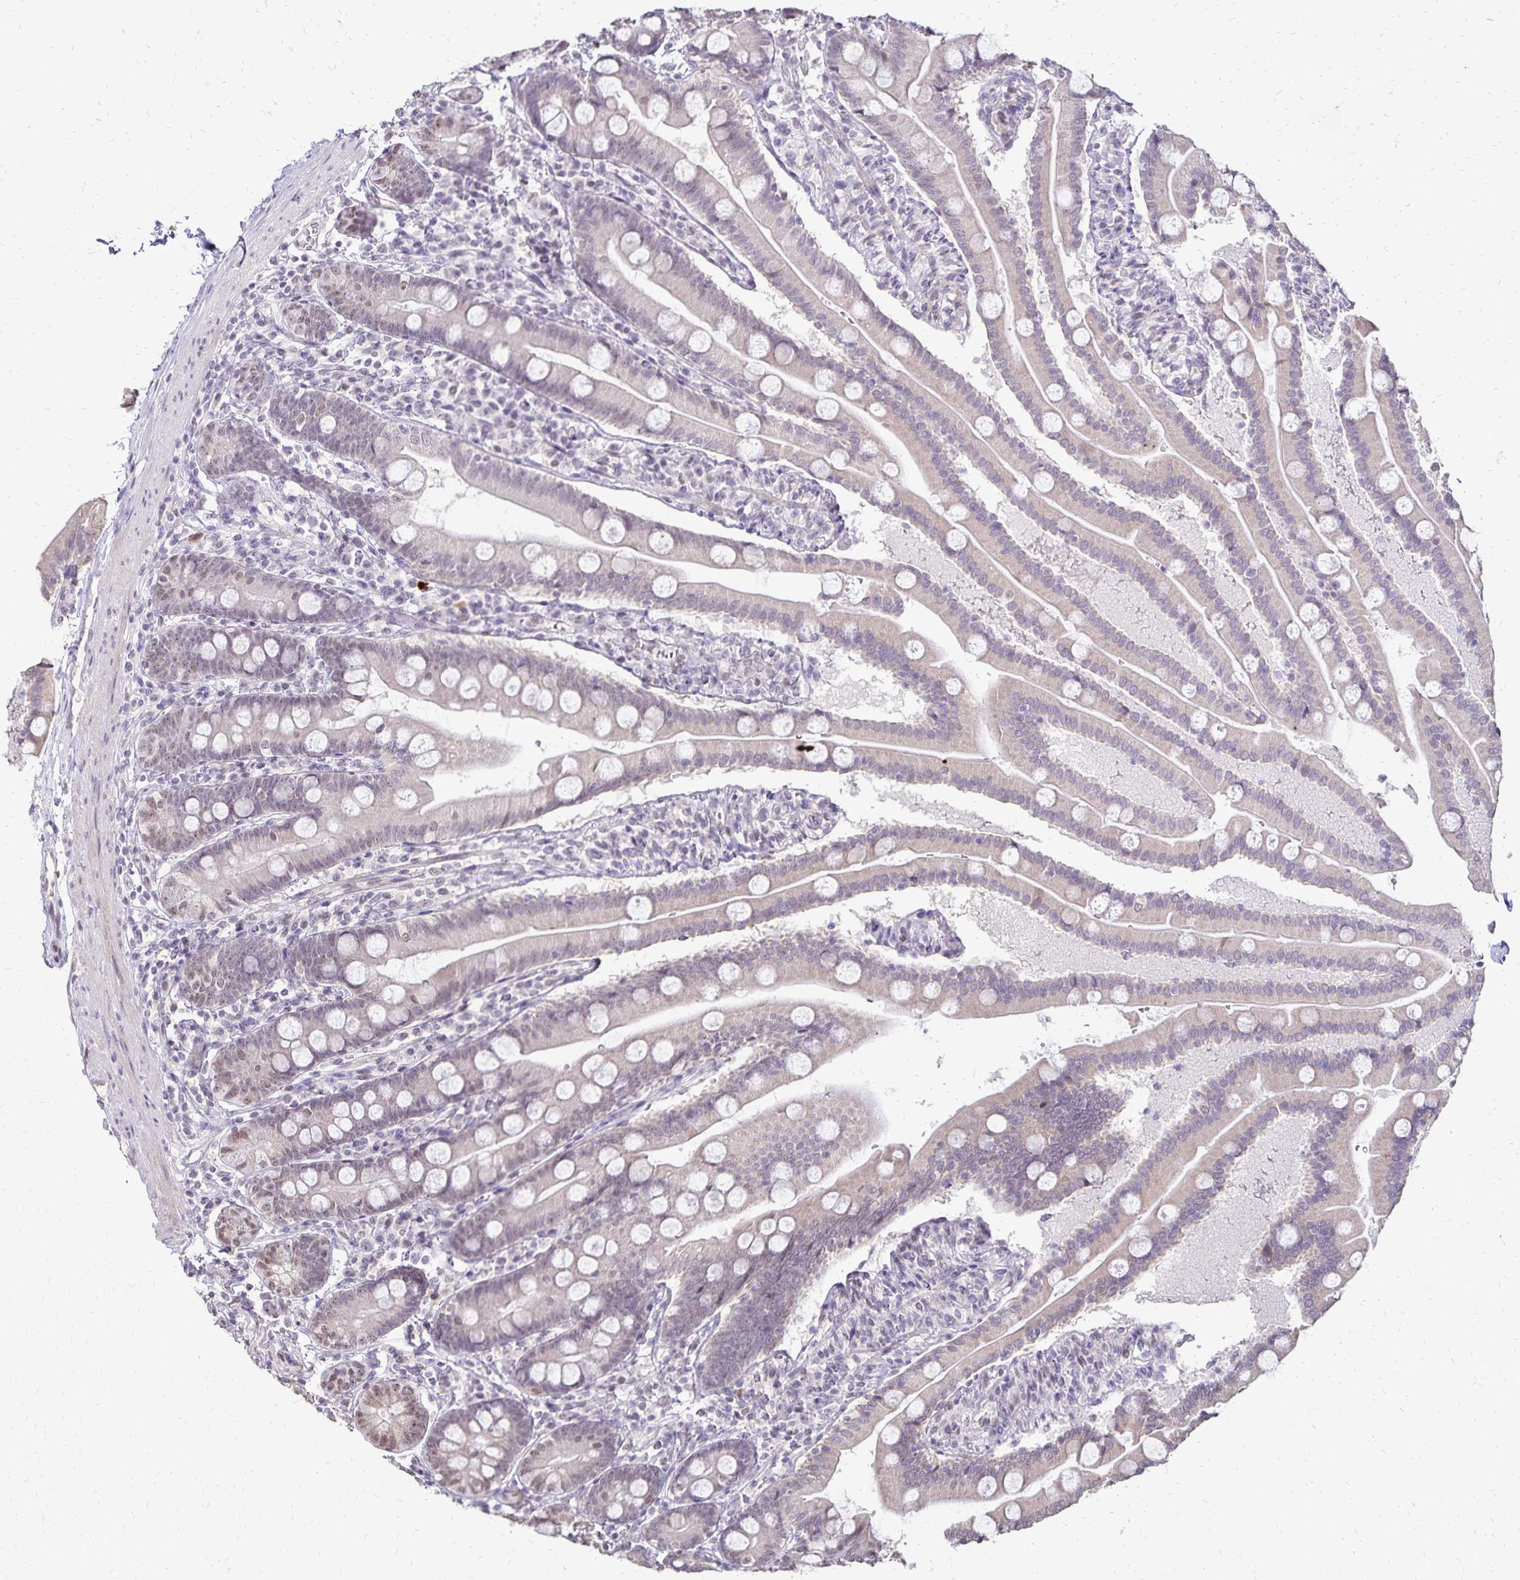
{"staining": {"intensity": "strong", "quantity": "<25%", "location": "nuclear"}, "tissue": "duodenum", "cell_type": "Glandular cells", "image_type": "normal", "snomed": [{"axis": "morphology", "description": "Normal tissue, NOS"}, {"axis": "topography", "description": "Duodenum"}], "caption": "This photomicrograph shows immunohistochemistry staining of unremarkable human duodenum, with medium strong nuclear positivity in about <25% of glandular cells.", "gene": "POLB", "patient": {"sex": "female", "age": 67}}